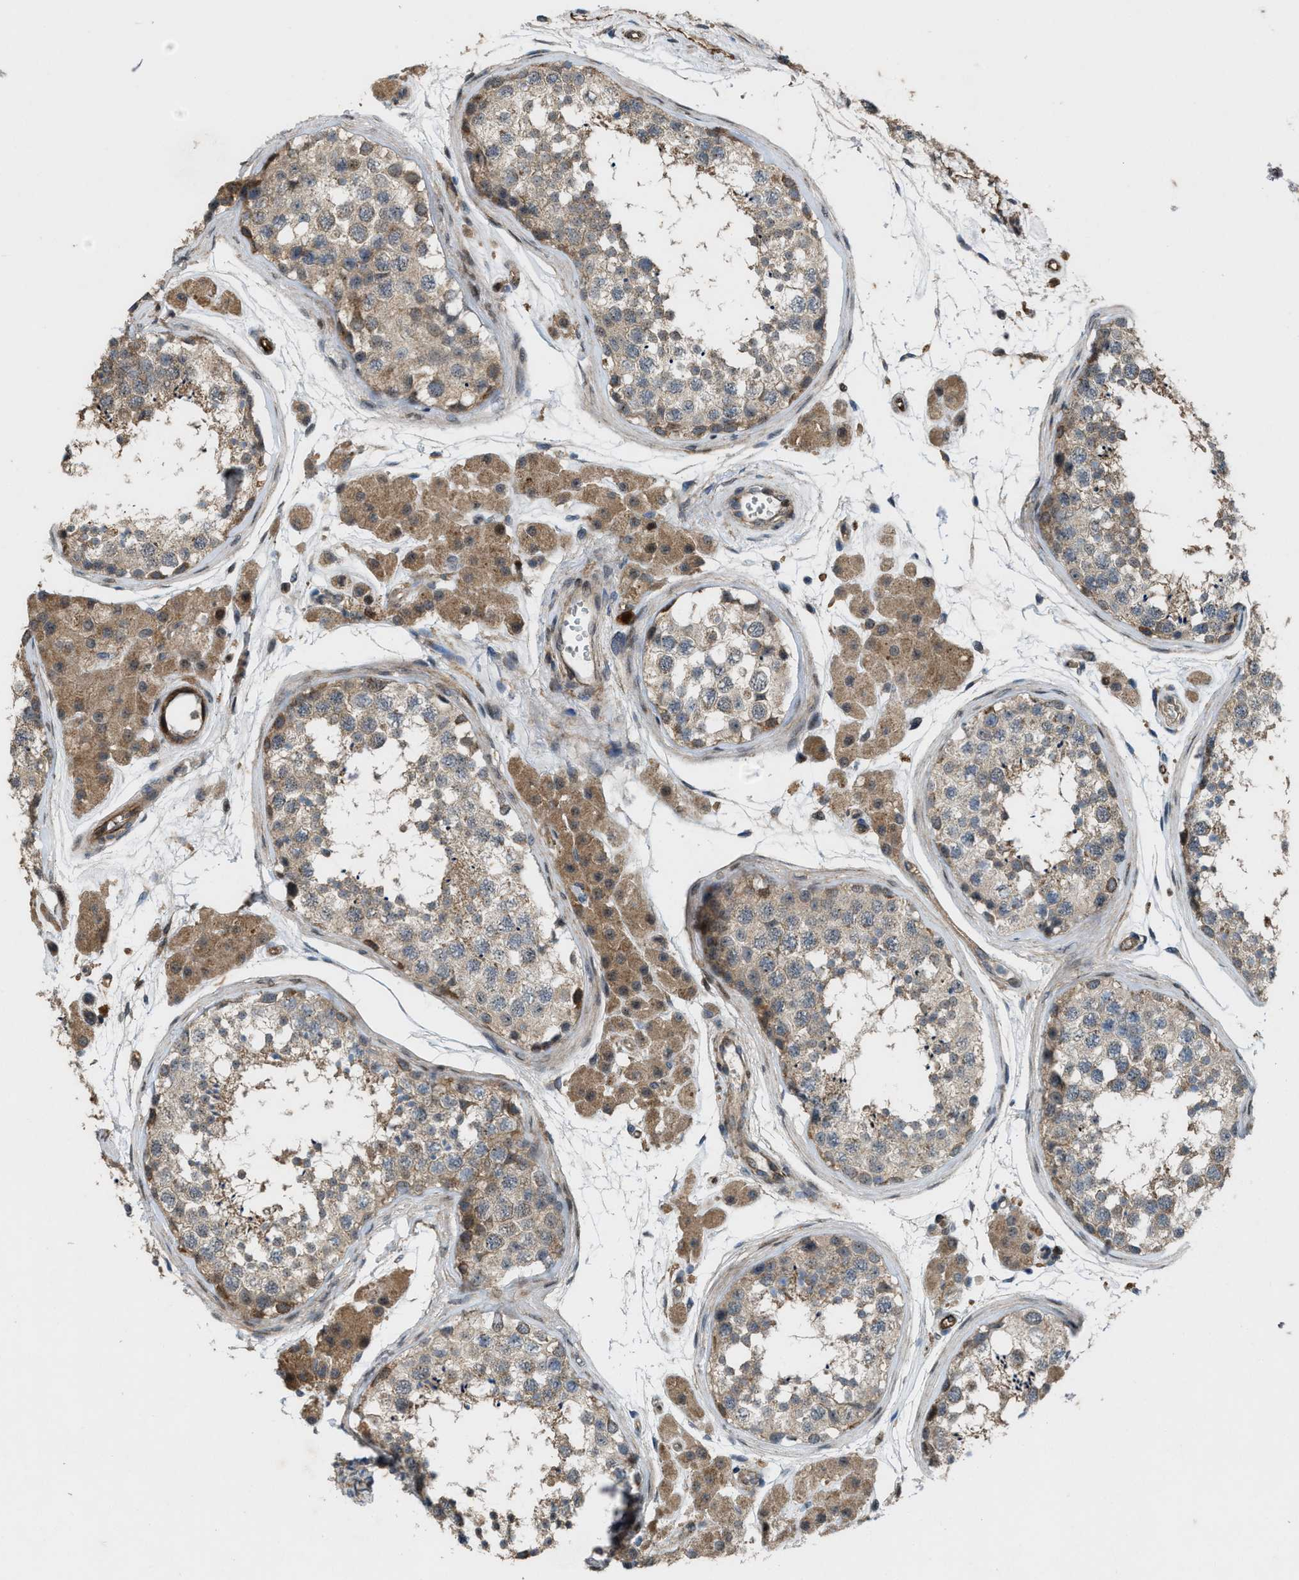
{"staining": {"intensity": "moderate", "quantity": "<25%", "location": "cytoplasmic/membranous"}, "tissue": "testis", "cell_type": "Cells in seminiferous ducts", "image_type": "normal", "snomed": [{"axis": "morphology", "description": "Normal tissue, NOS"}, {"axis": "topography", "description": "Testis"}], "caption": "Brown immunohistochemical staining in benign testis exhibits moderate cytoplasmic/membranous staining in about <25% of cells in seminiferous ducts.", "gene": "LRRC72", "patient": {"sex": "male", "age": 56}}